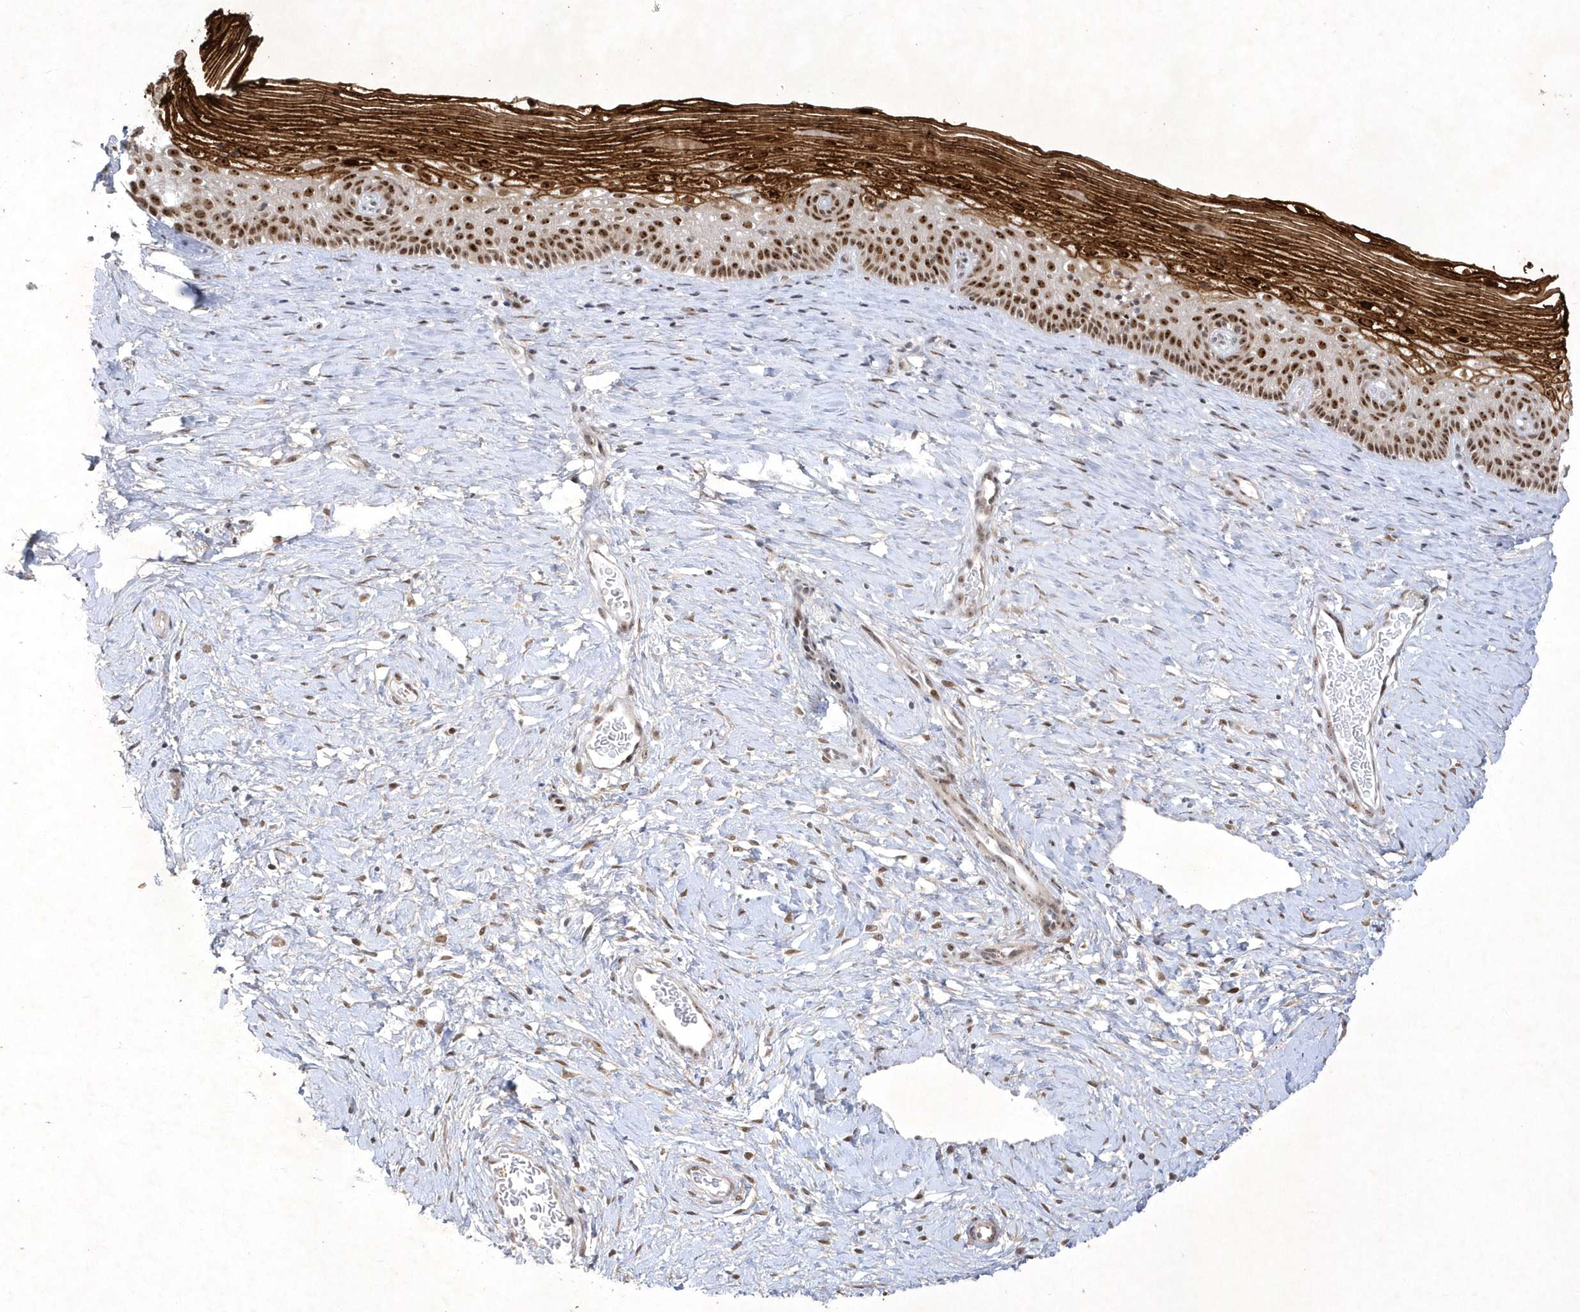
{"staining": {"intensity": "moderate", "quantity": ">75%", "location": "cytoplasmic/membranous"}, "tissue": "cervix", "cell_type": "Glandular cells", "image_type": "normal", "snomed": [{"axis": "morphology", "description": "Normal tissue, NOS"}, {"axis": "topography", "description": "Cervix"}], "caption": "A medium amount of moderate cytoplasmic/membranous expression is identified in about >75% of glandular cells in unremarkable cervix. Using DAB (3,3'-diaminobenzidine) (brown) and hematoxylin (blue) stains, captured at high magnification using brightfield microscopy.", "gene": "NPM3", "patient": {"sex": "female", "age": 33}}